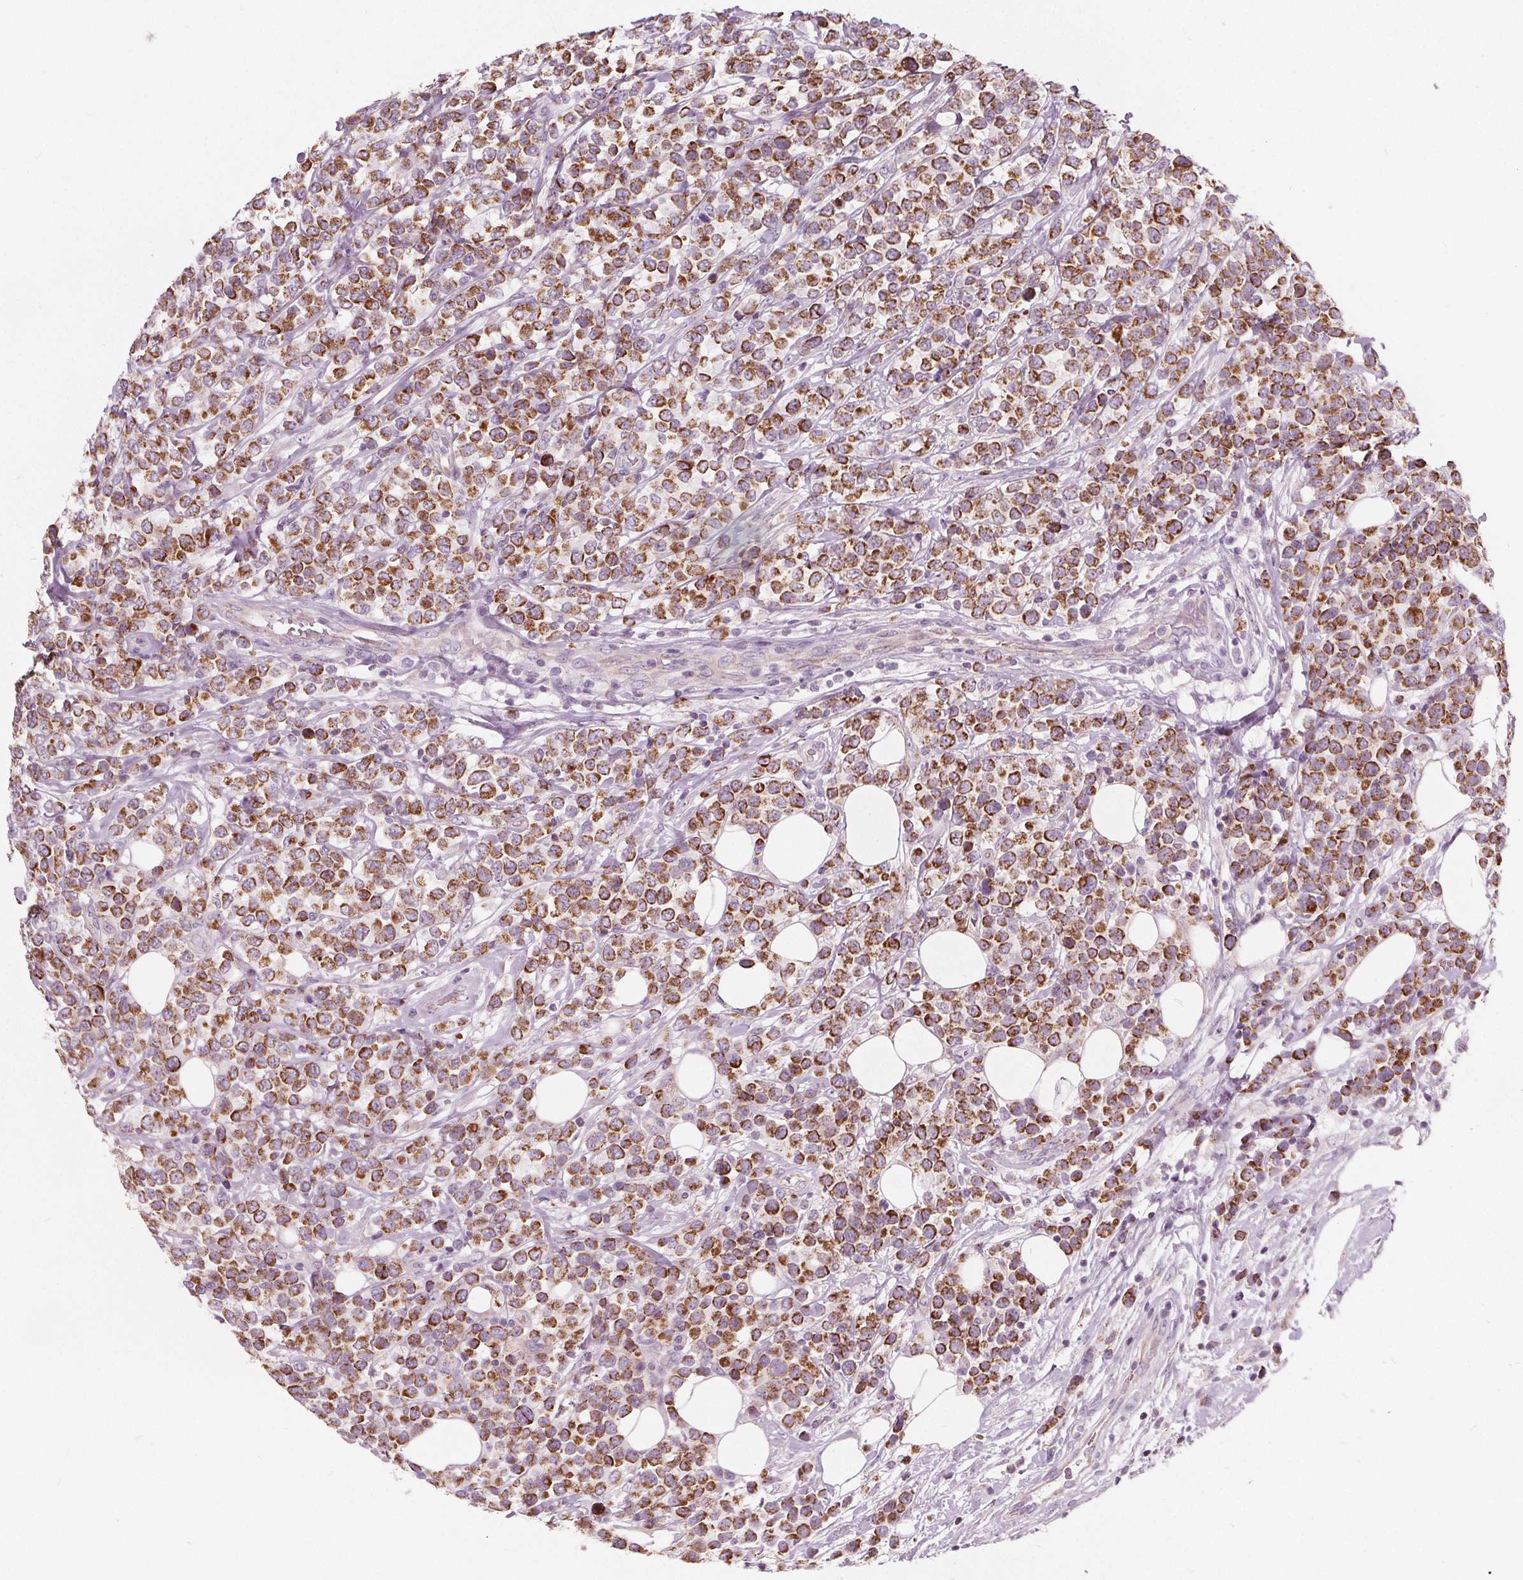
{"staining": {"intensity": "strong", "quantity": ">75%", "location": "cytoplasmic/membranous"}, "tissue": "lymphoma", "cell_type": "Tumor cells", "image_type": "cancer", "snomed": [{"axis": "morphology", "description": "Malignant lymphoma, non-Hodgkin's type, High grade"}, {"axis": "topography", "description": "Soft tissue"}], "caption": "Approximately >75% of tumor cells in human high-grade malignant lymphoma, non-Hodgkin's type reveal strong cytoplasmic/membranous protein expression as visualized by brown immunohistochemical staining.", "gene": "ECI2", "patient": {"sex": "female", "age": 56}}